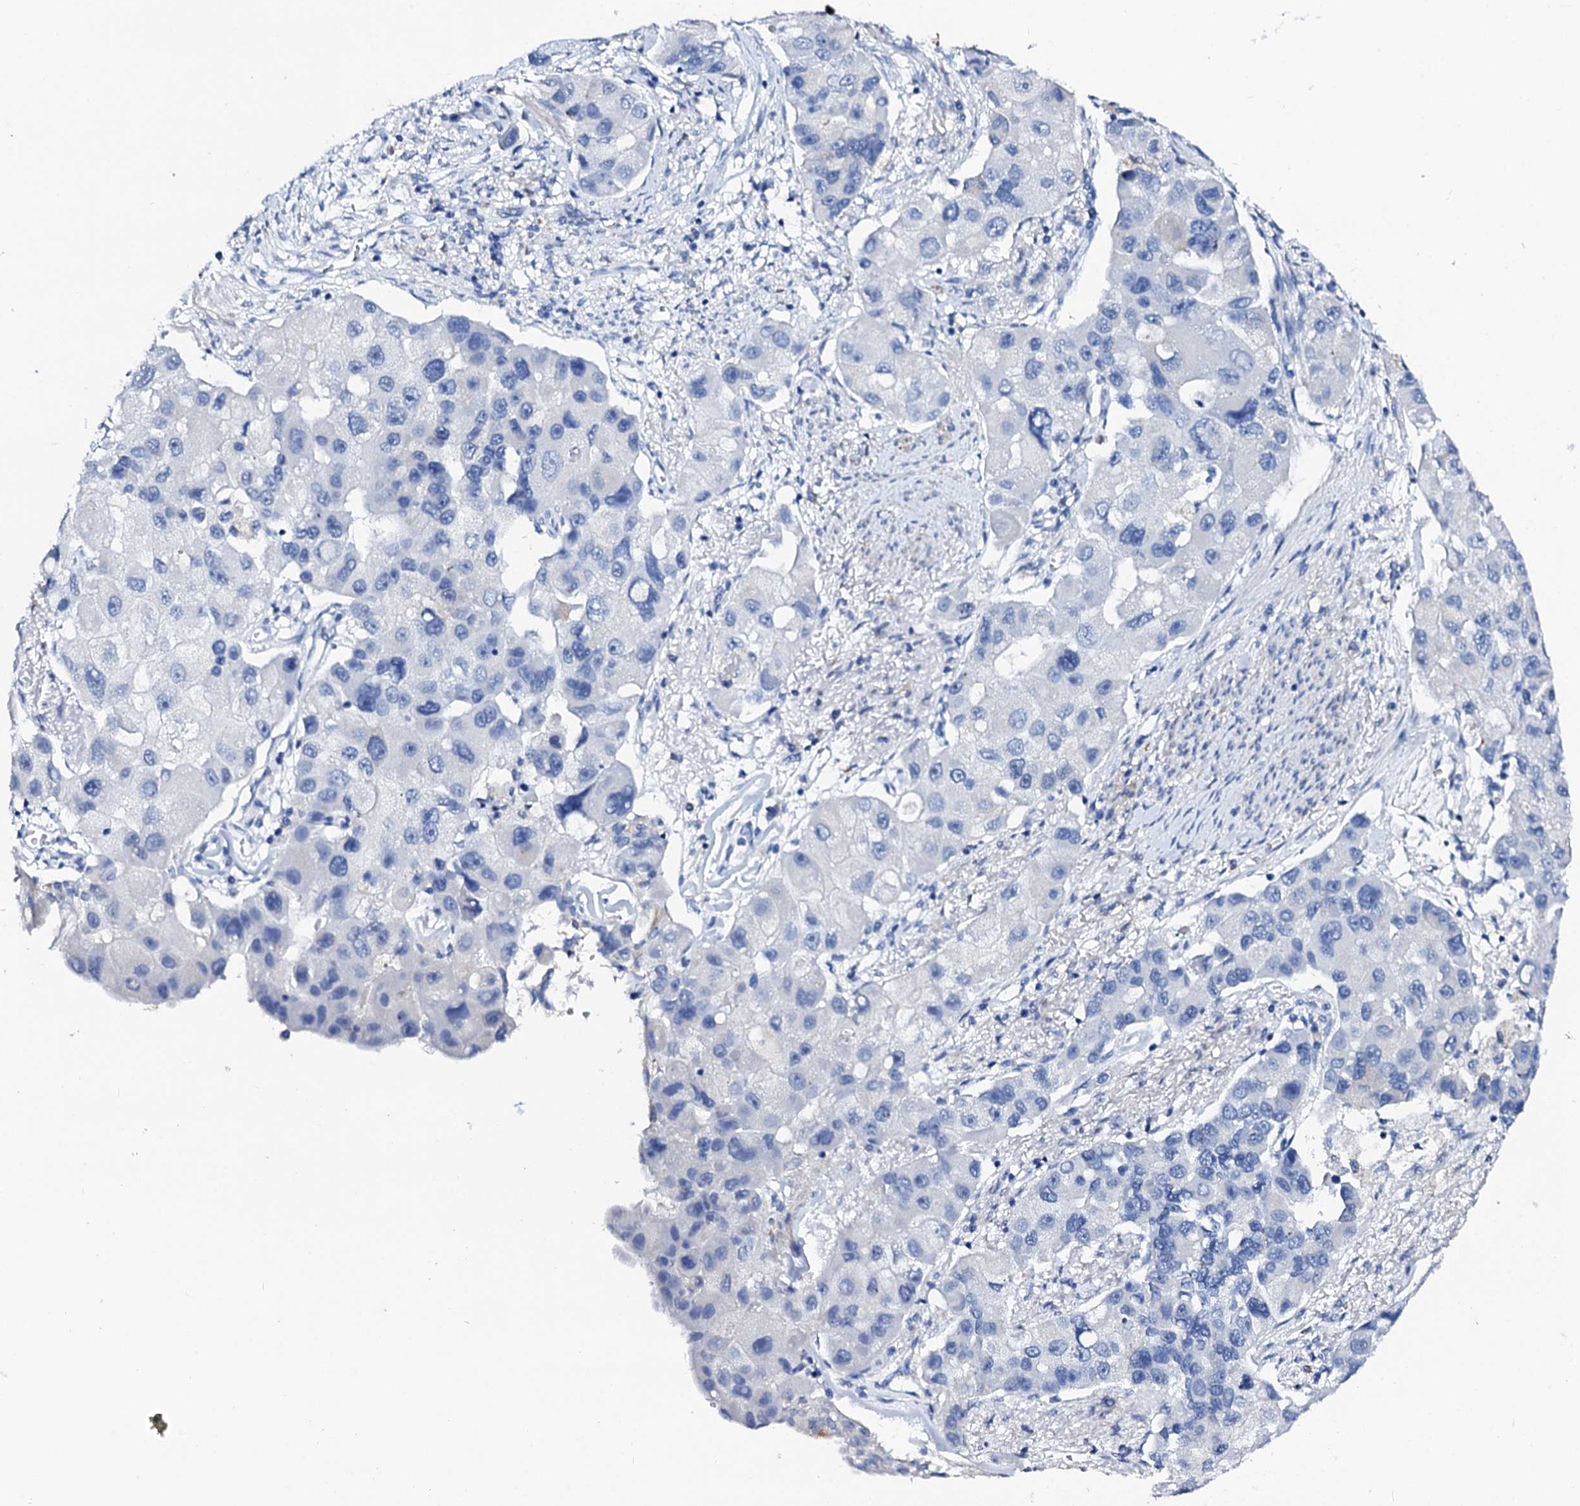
{"staining": {"intensity": "negative", "quantity": "none", "location": "none"}, "tissue": "lung cancer", "cell_type": "Tumor cells", "image_type": "cancer", "snomed": [{"axis": "morphology", "description": "Adenocarcinoma, NOS"}, {"axis": "topography", "description": "Lung"}], "caption": "Immunohistochemical staining of human lung adenocarcinoma exhibits no significant staining in tumor cells.", "gene": "GLB1L3", "patient": {"sex": "female", "age": 54}}